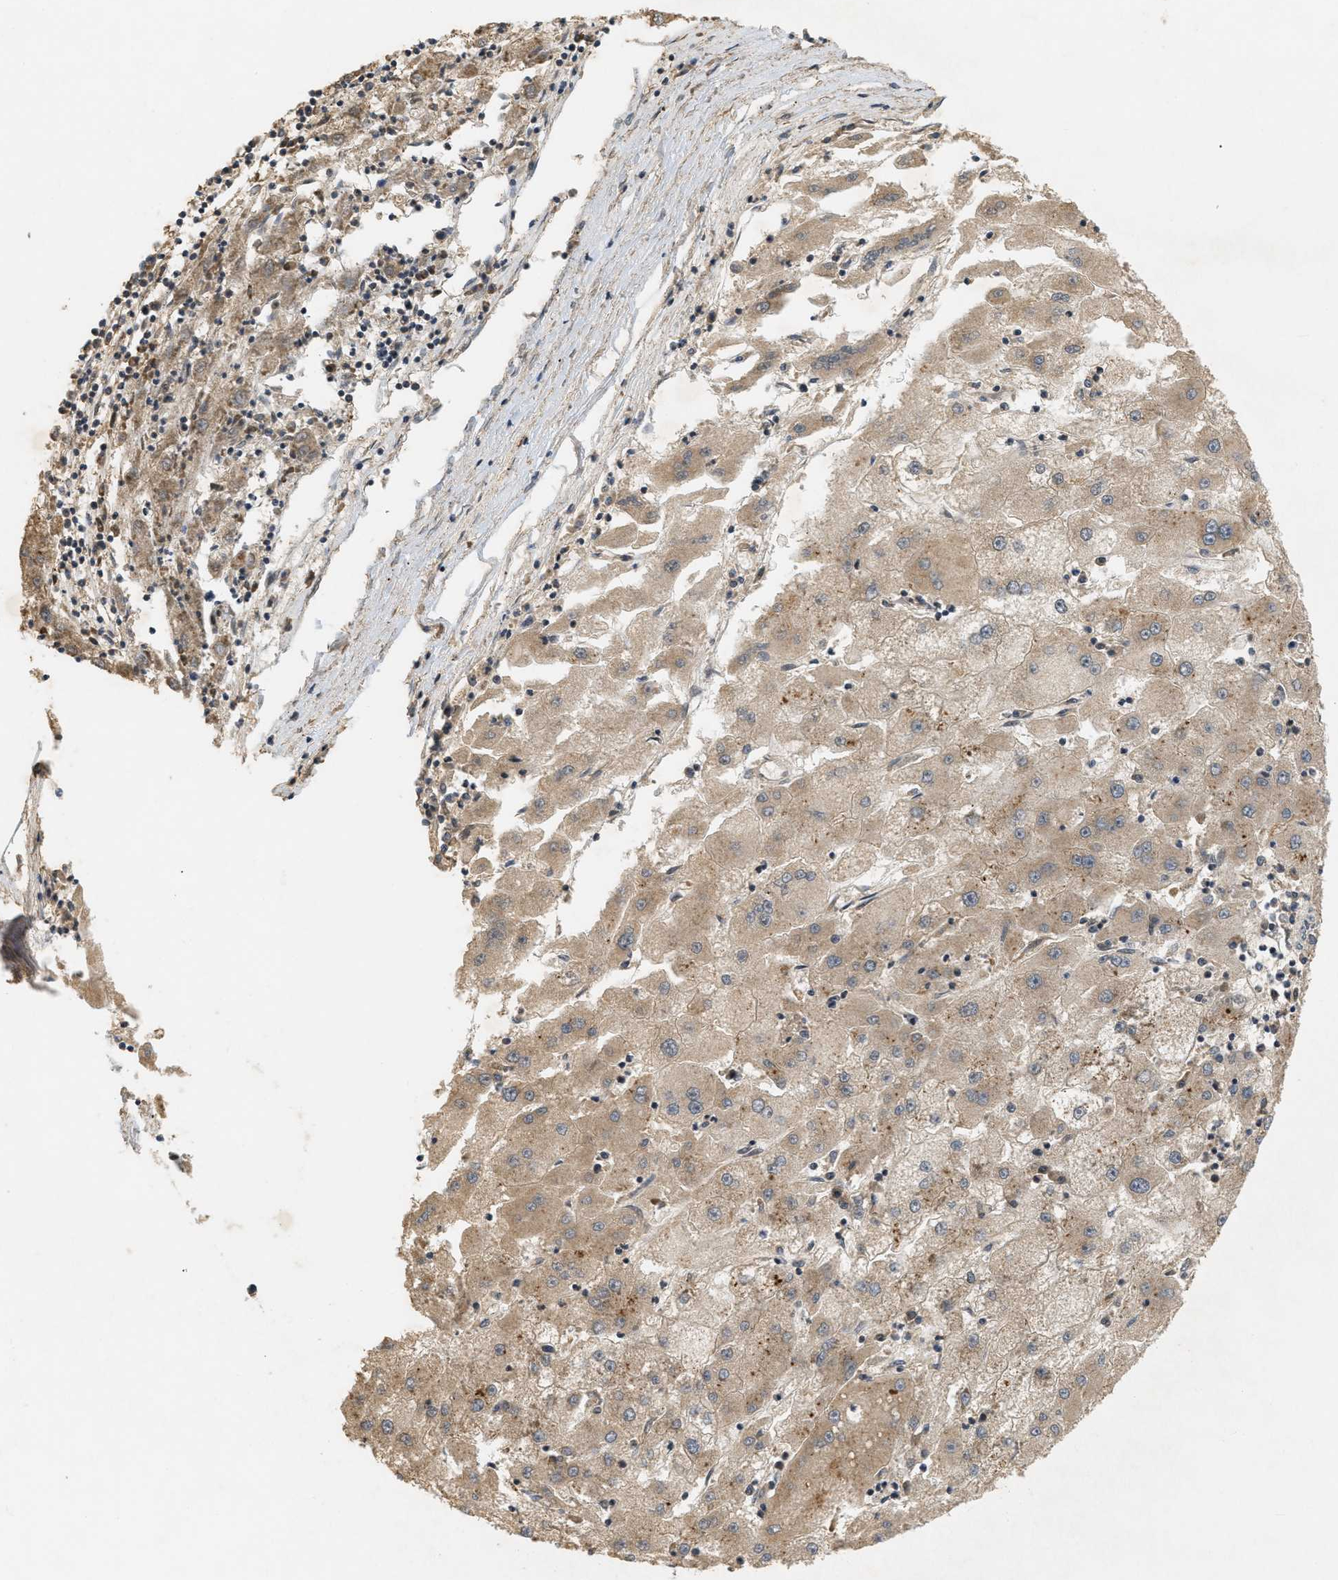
{"staining": {"intensity": "moderate", "quantity": ">75%", "location": "cytoplasmic/membranous"}, "tissue": "liver cancer", "cell_type": "Tumor cells", "image_type": "cancer", "snomed": [{"axis": "morphology", "description": "Carcinoma, Hepatocellular, NOS"}, {"axis": "topography", "description": "Liver"}], "caption": "Immunohistochemical staining of hepatocellular carcinoma (liver) reveals medium levels of moderate cytoplasmic/membranous protein staining in approximately >75% of tumor cells. (DAB IHC with brightfield microscopy, high magnification).", "gene": "PRKD1", "patient": {"sex": "male", "age": 72}}